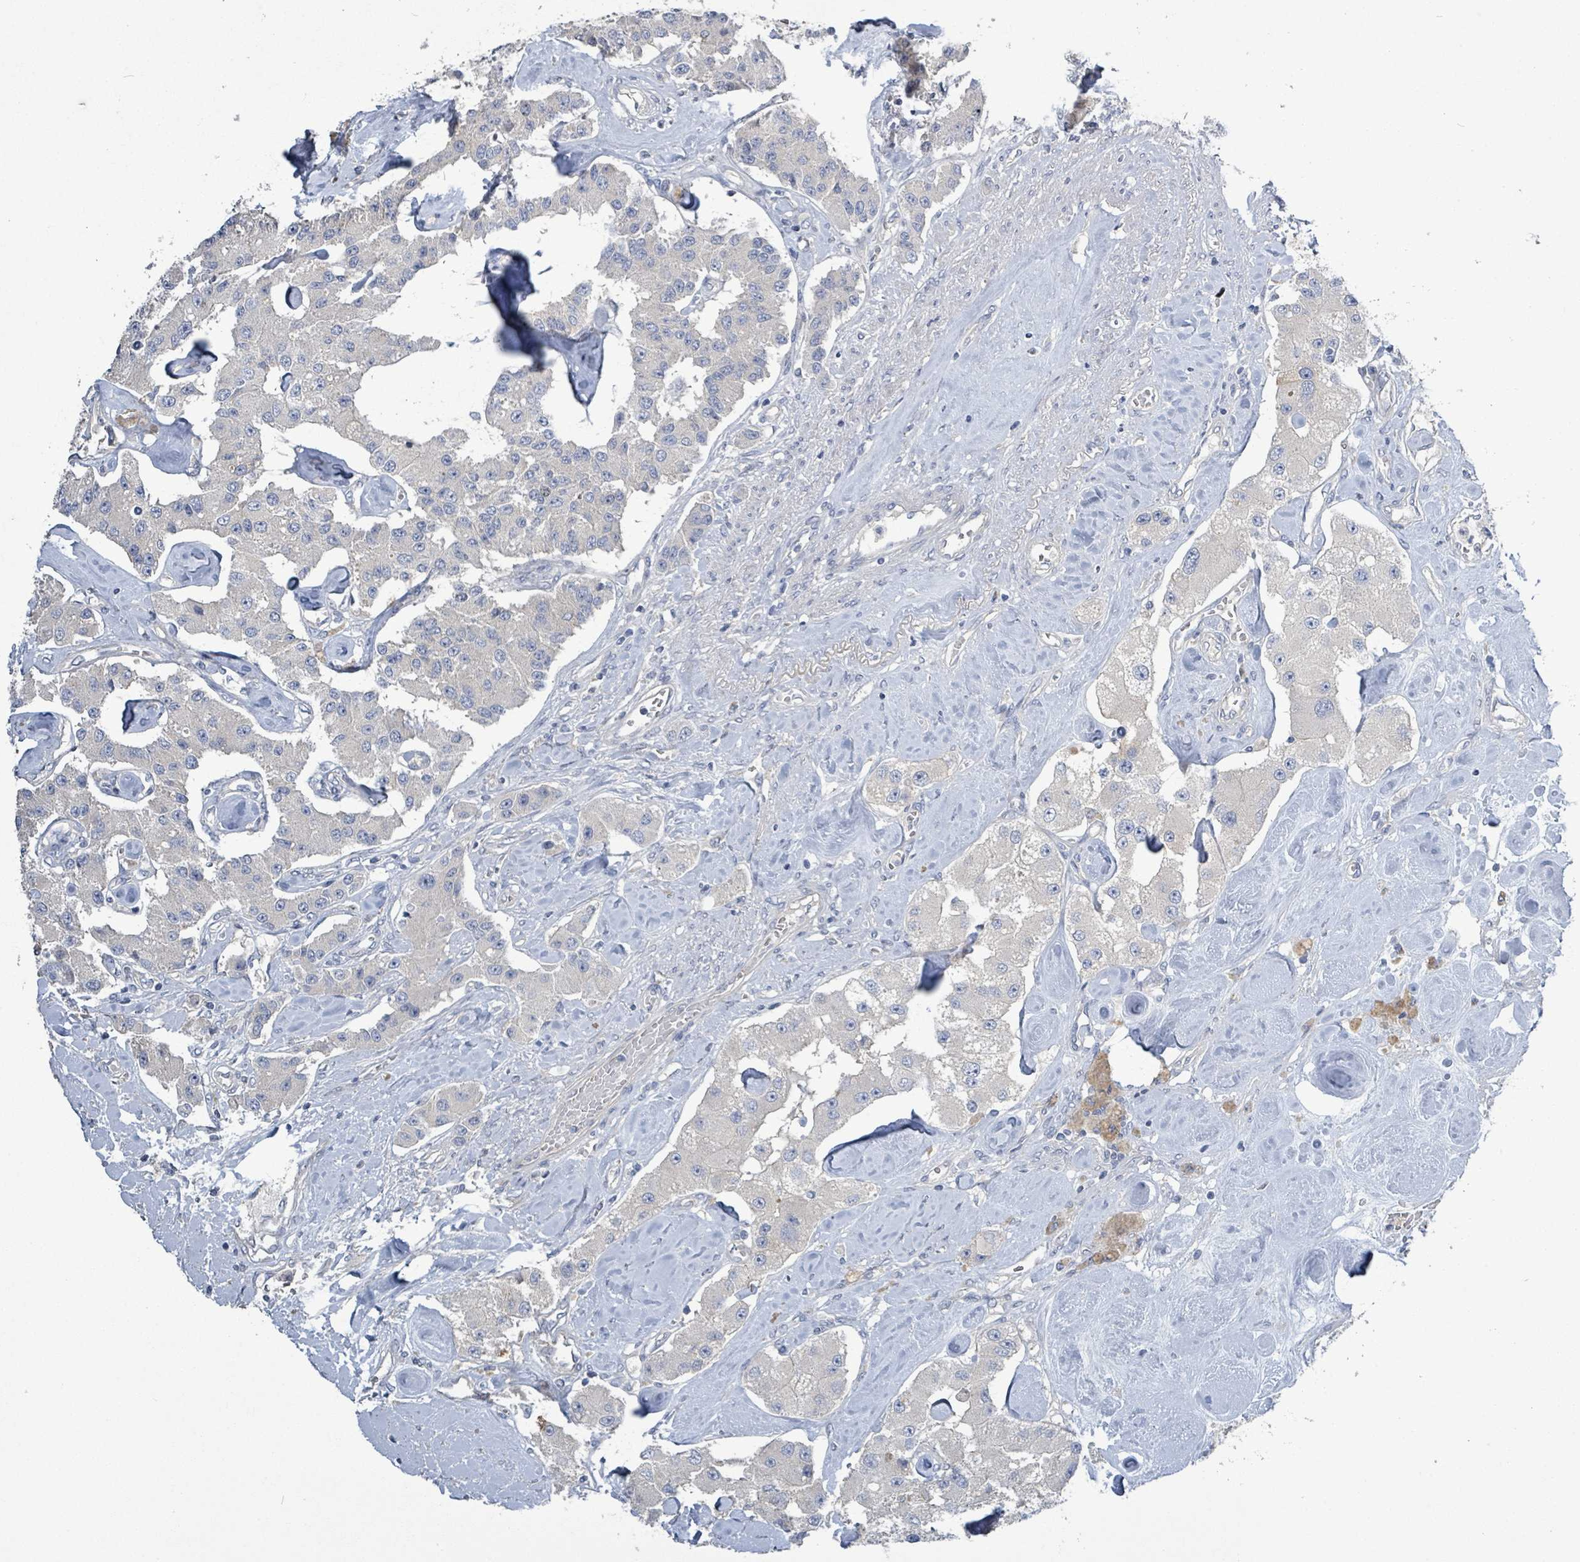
{"staining": {"intensity": "negative", "quantity": "none", "location": "none"}, "tissue": "carcinoid", "cell_type": "Tumor cells", "image_type": "cancer", "snomed": [{"axis": "morphology", "description": "Carcinoid, malignant, NOS"}, {"axis": "topography", "description": "Pancreas"}], "caption": "Tumor cells are negative for protein expression in human carcinoid.", "gene": "KRAS", "patient": {"sex": "male", "age": 41}}